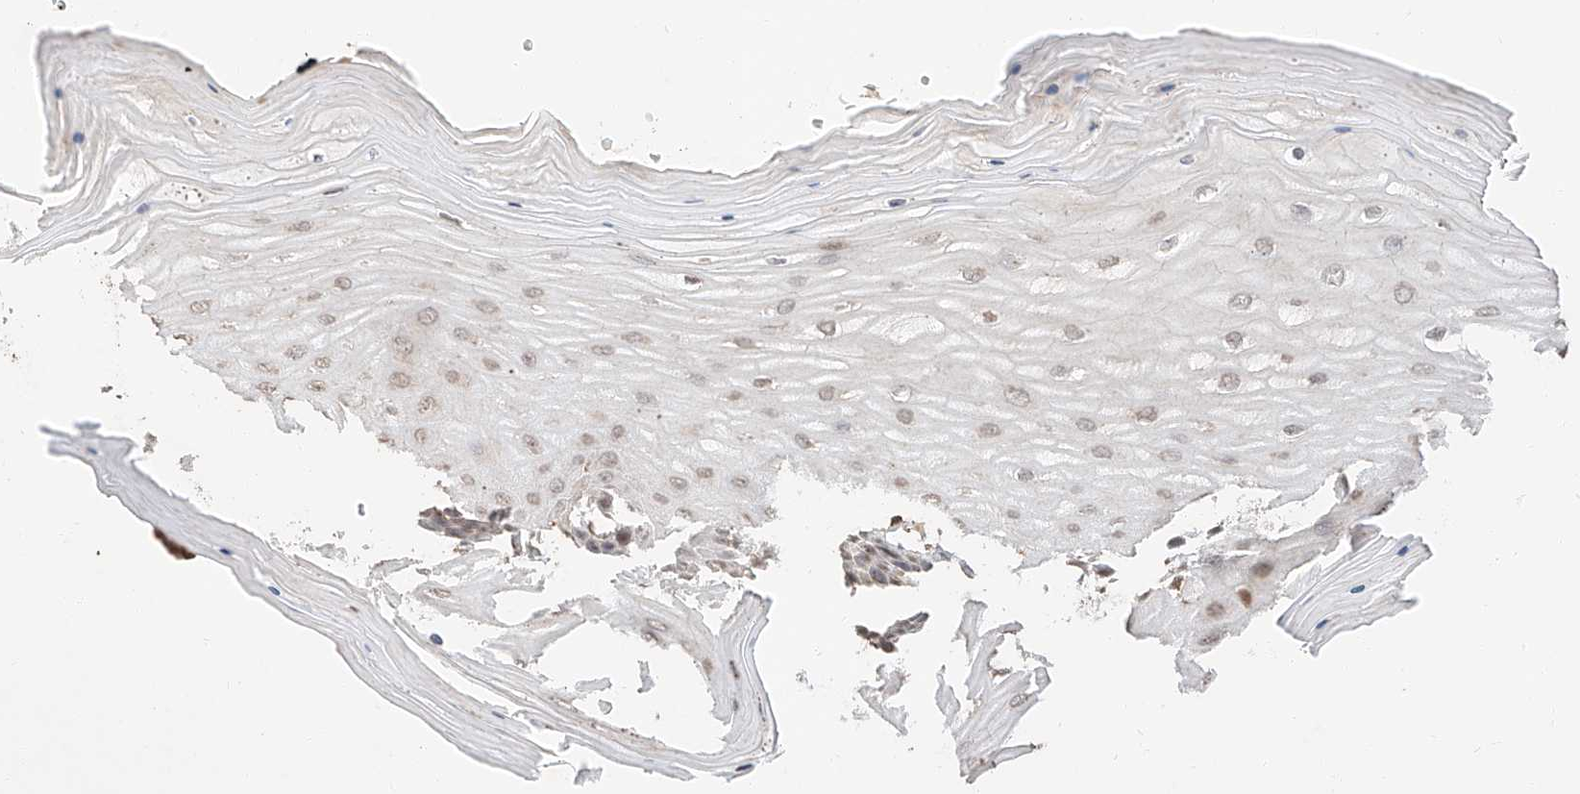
{"staining": {"intensity": "moderate", "quantity": "25%-75%", "location": "cytoplasmic/membranous"}, "tissue": "cervix", "cell_type": "Glandular cells", "image_type": "normal", "snomed": [{"axis": "morphology", "description": "Normal tissue, NOS"}, {"axis": "topography", "description": "Cervix"}], "caption": "Immunohistochemical staining of unremarkable human cervix reveals moderate cytoplasmic/membranous protein staining in about 25%-75% of glandular cells.", "gene": "SUSD6", "patient": {"sex": "female", "age": 55}}